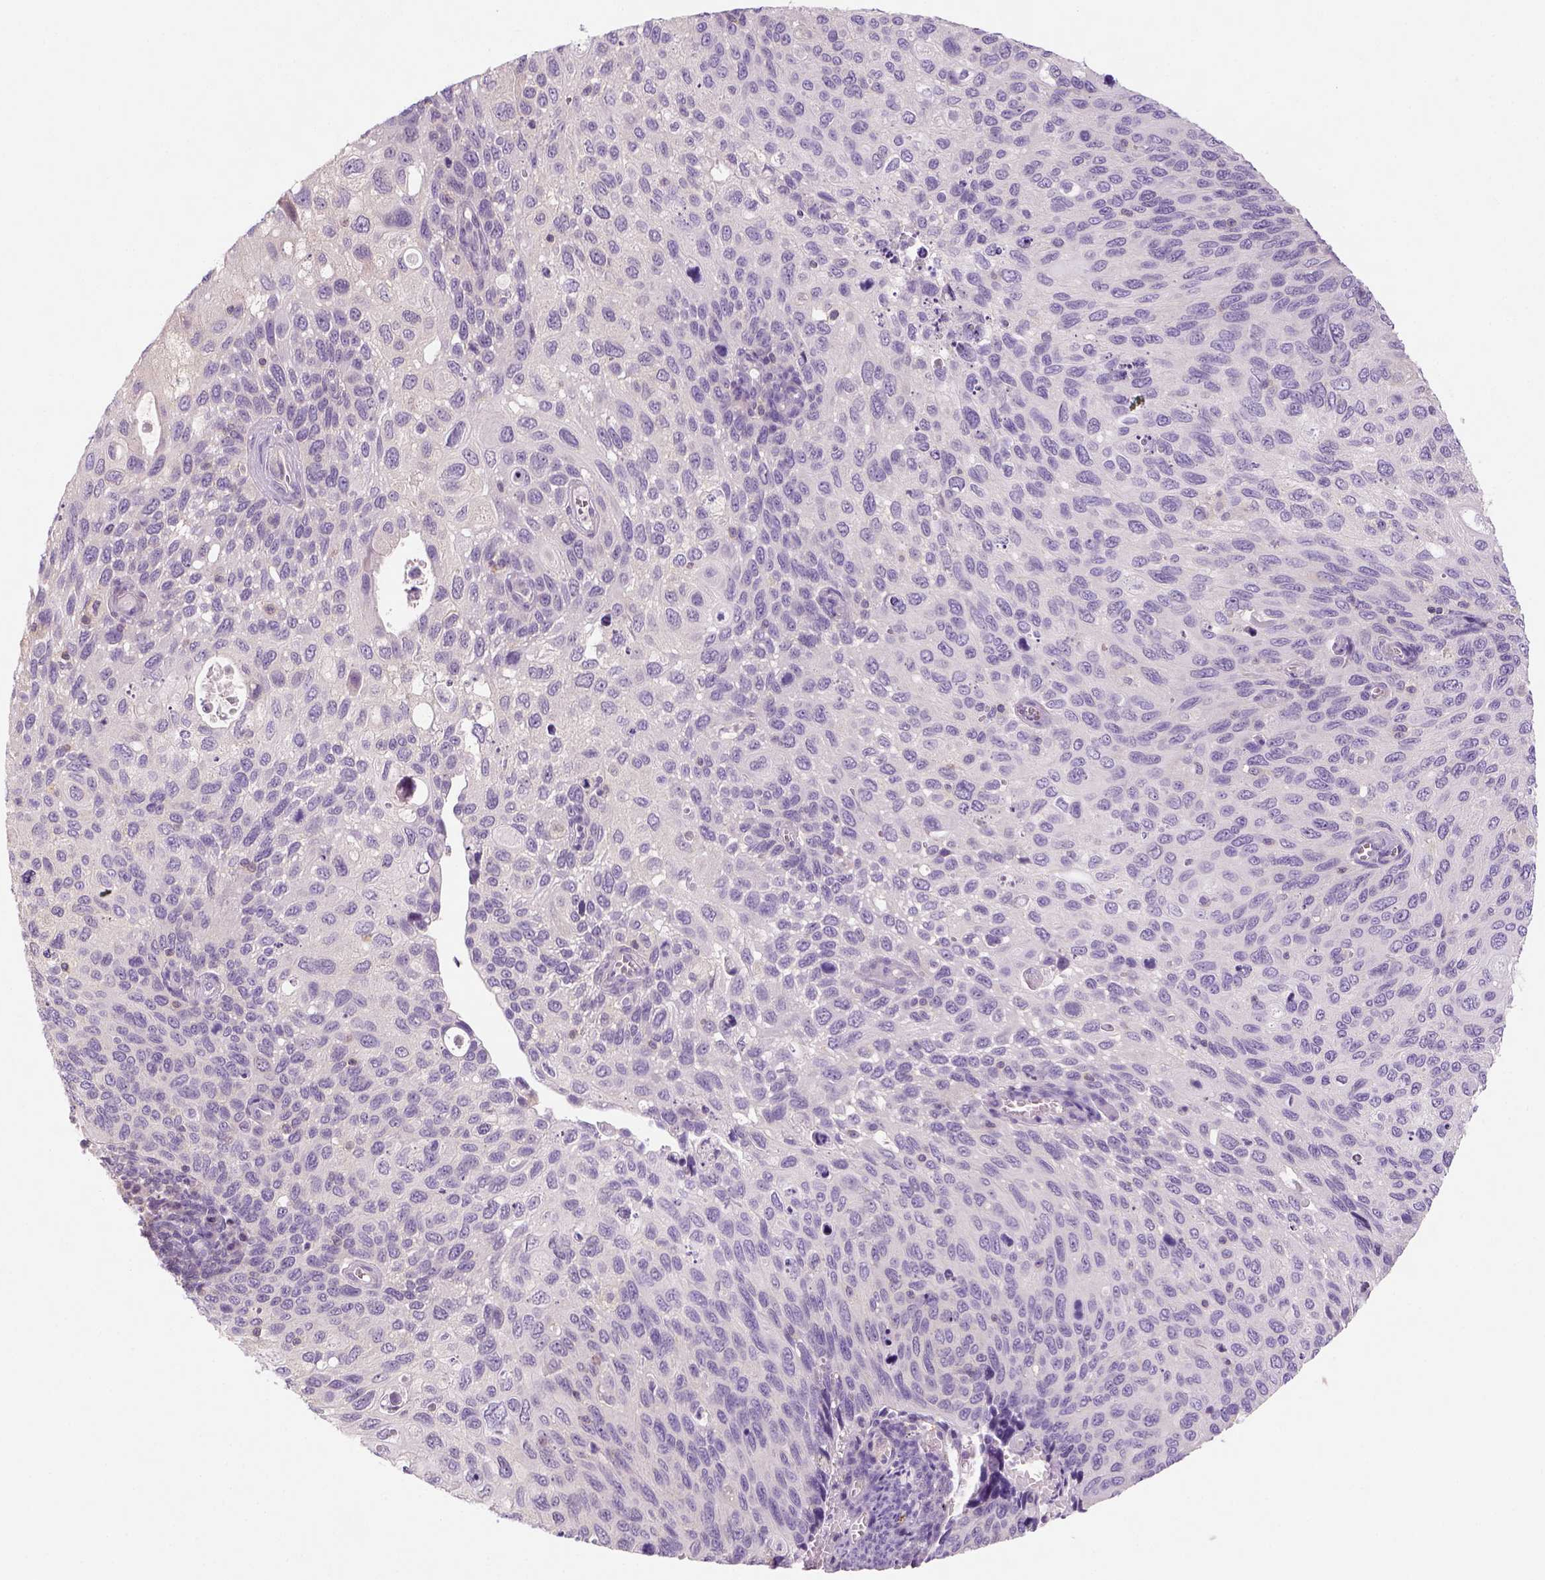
{"staining": {"intensity": "negative", "quantity": "none", "location": "none"}, "tissue": "cervical cancer", "cell_type": "Tumor cells", "image_type": "cancer", "snomed": [{"axis": "morphology", "description": "Squamous cell carcinoma, NOS"}, {"axis": "topography", "description": "Cervix"}], "caption": "Immunohistochemical staining of human cervical cancer (squamous cell carcinoma) reveals no significant positivity in tumor cells.", "gene": "EPHB1", "patient": {"sex": "female", "age": 70}}